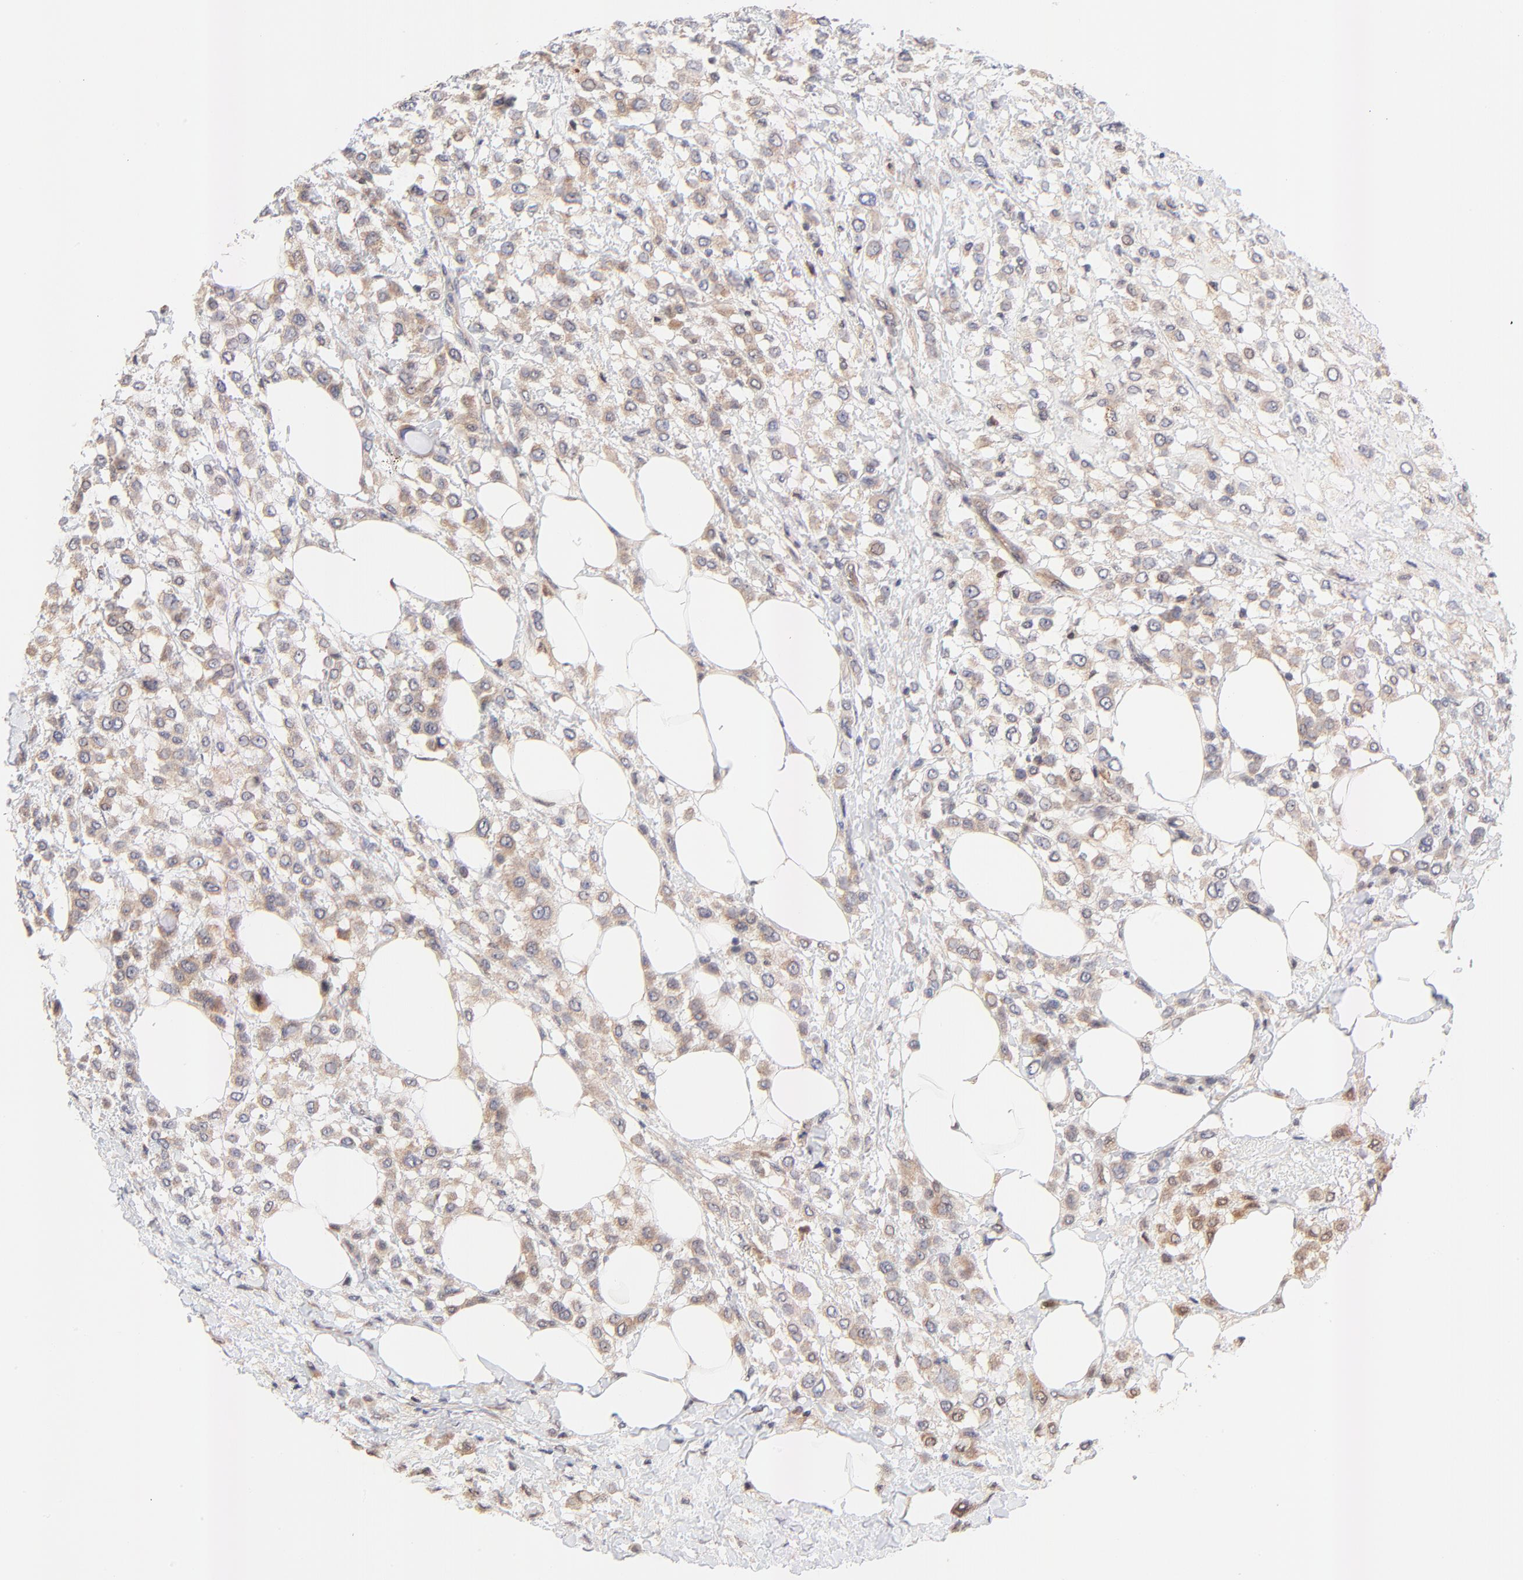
{"staining": {"intensity": "moderate", "quantity": ">75%", "location": "cytoplasmic/membranous"}, "tissue": "breast cancer", "cell_type": "Tumor cells", "image_type": "cancer", "snomed": [{"axis": "morphology", "description": "Lobular carcinoma"}, {"axis": "topography", "description": "Breast"}], "caption": "Immunohistochemical staining of lobular carcinoma (breast) reveals medium levels of moderate cytoplasmic/membranous protein expression in about >75% of tumor cells. (Stains: DAB in brown, nuclei in blue, Microscopy: brightfield microscopy at high magnification).", "gene": "TXNL1", "patient": {"sex": "female", "age": 85}}